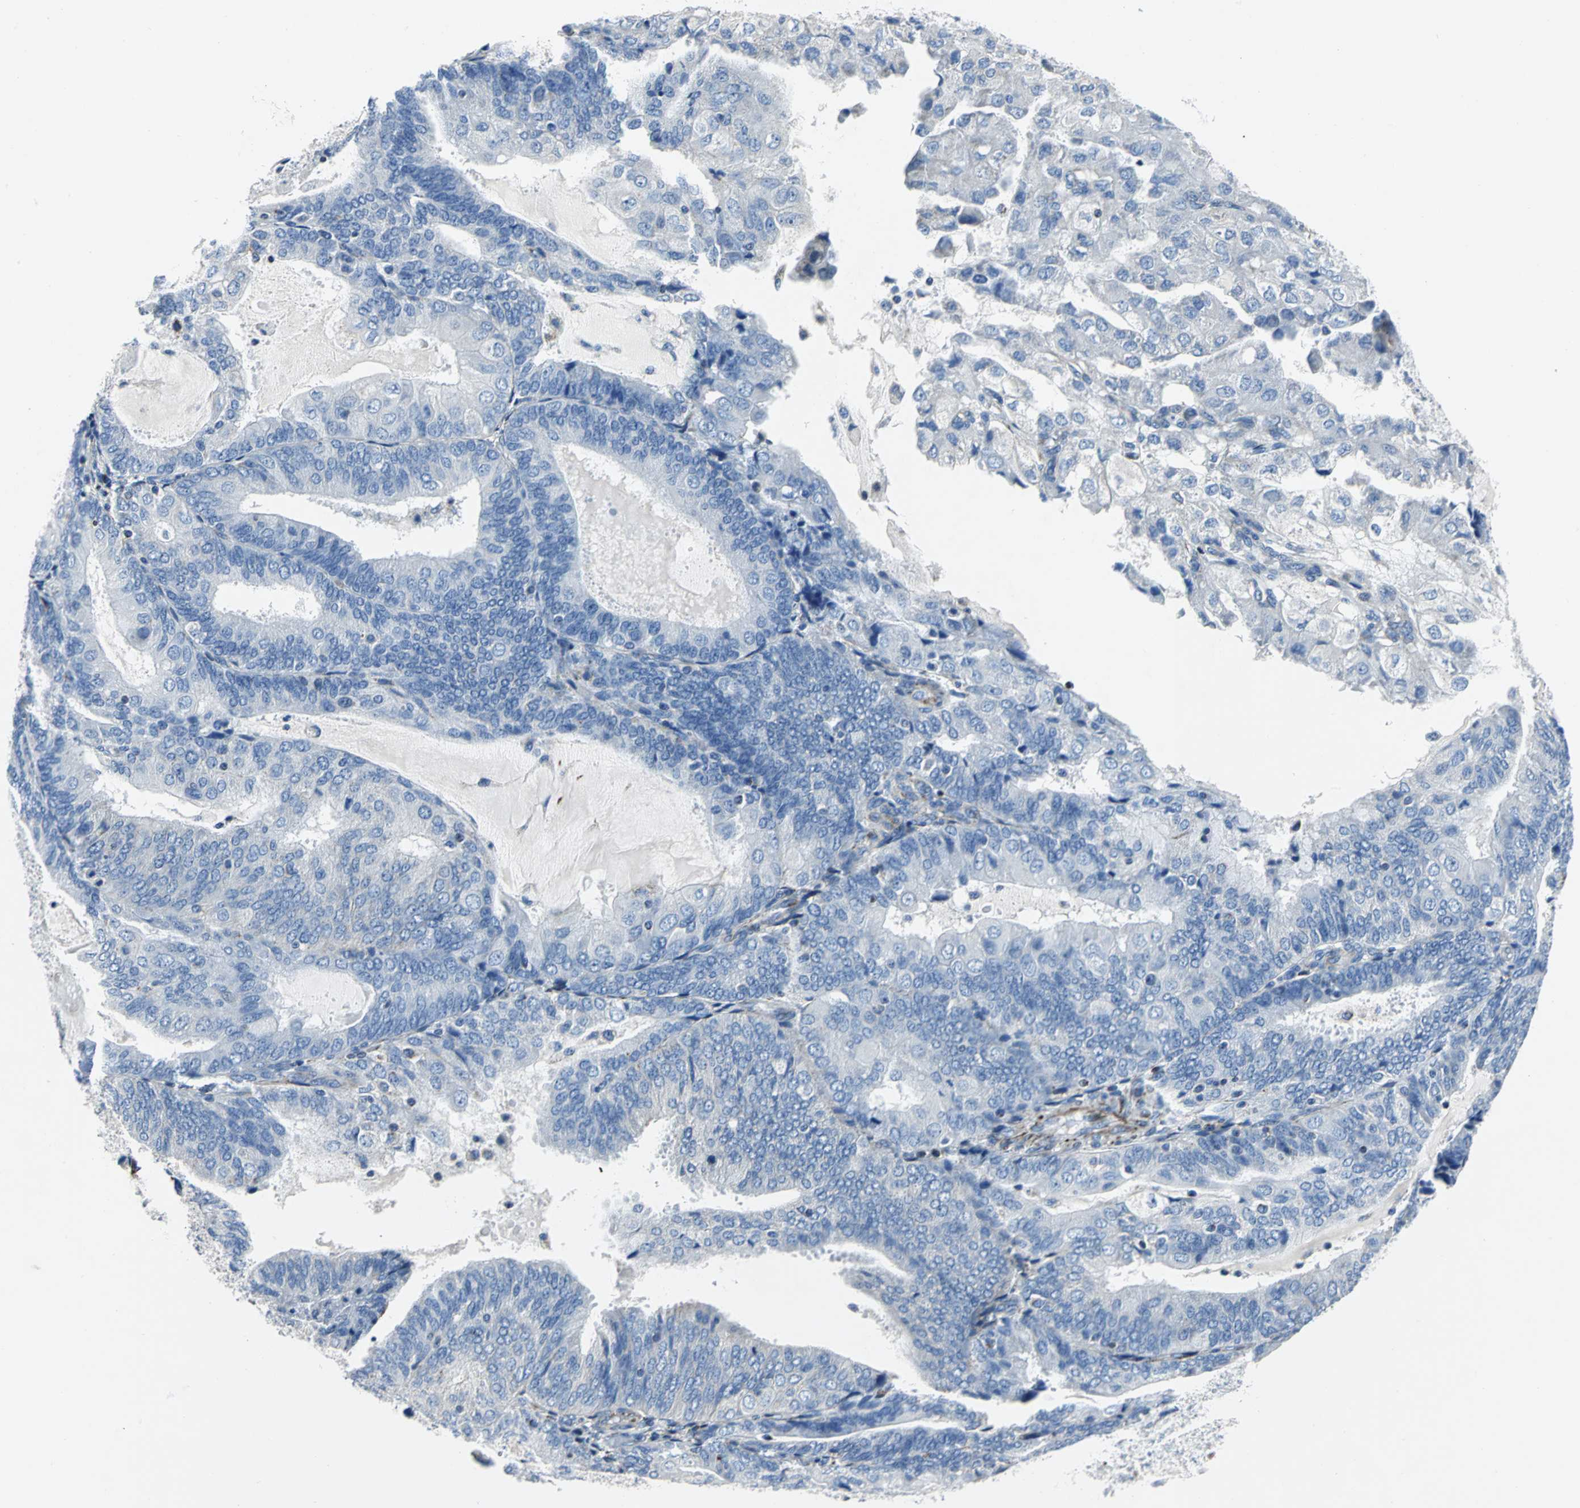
{"staining": {"intensity": "negative", "quantity": "none", "location": "none"}, "tissue": "endometrial cancer", "cell_type": "Tumor cells", "image_type": "cancer", "snomed": [{"axis": "morphology", "description": "Adenocarcinoma, NOS"}, {"axis": "topography", "description": "Endometrium"}], "caption": "A histopathology image of endometrial cancer stained for a protein exhibits no brown staining in tumor cells.", "gene": "IFI6", "patient": {"sex": "female", "age": 81}}